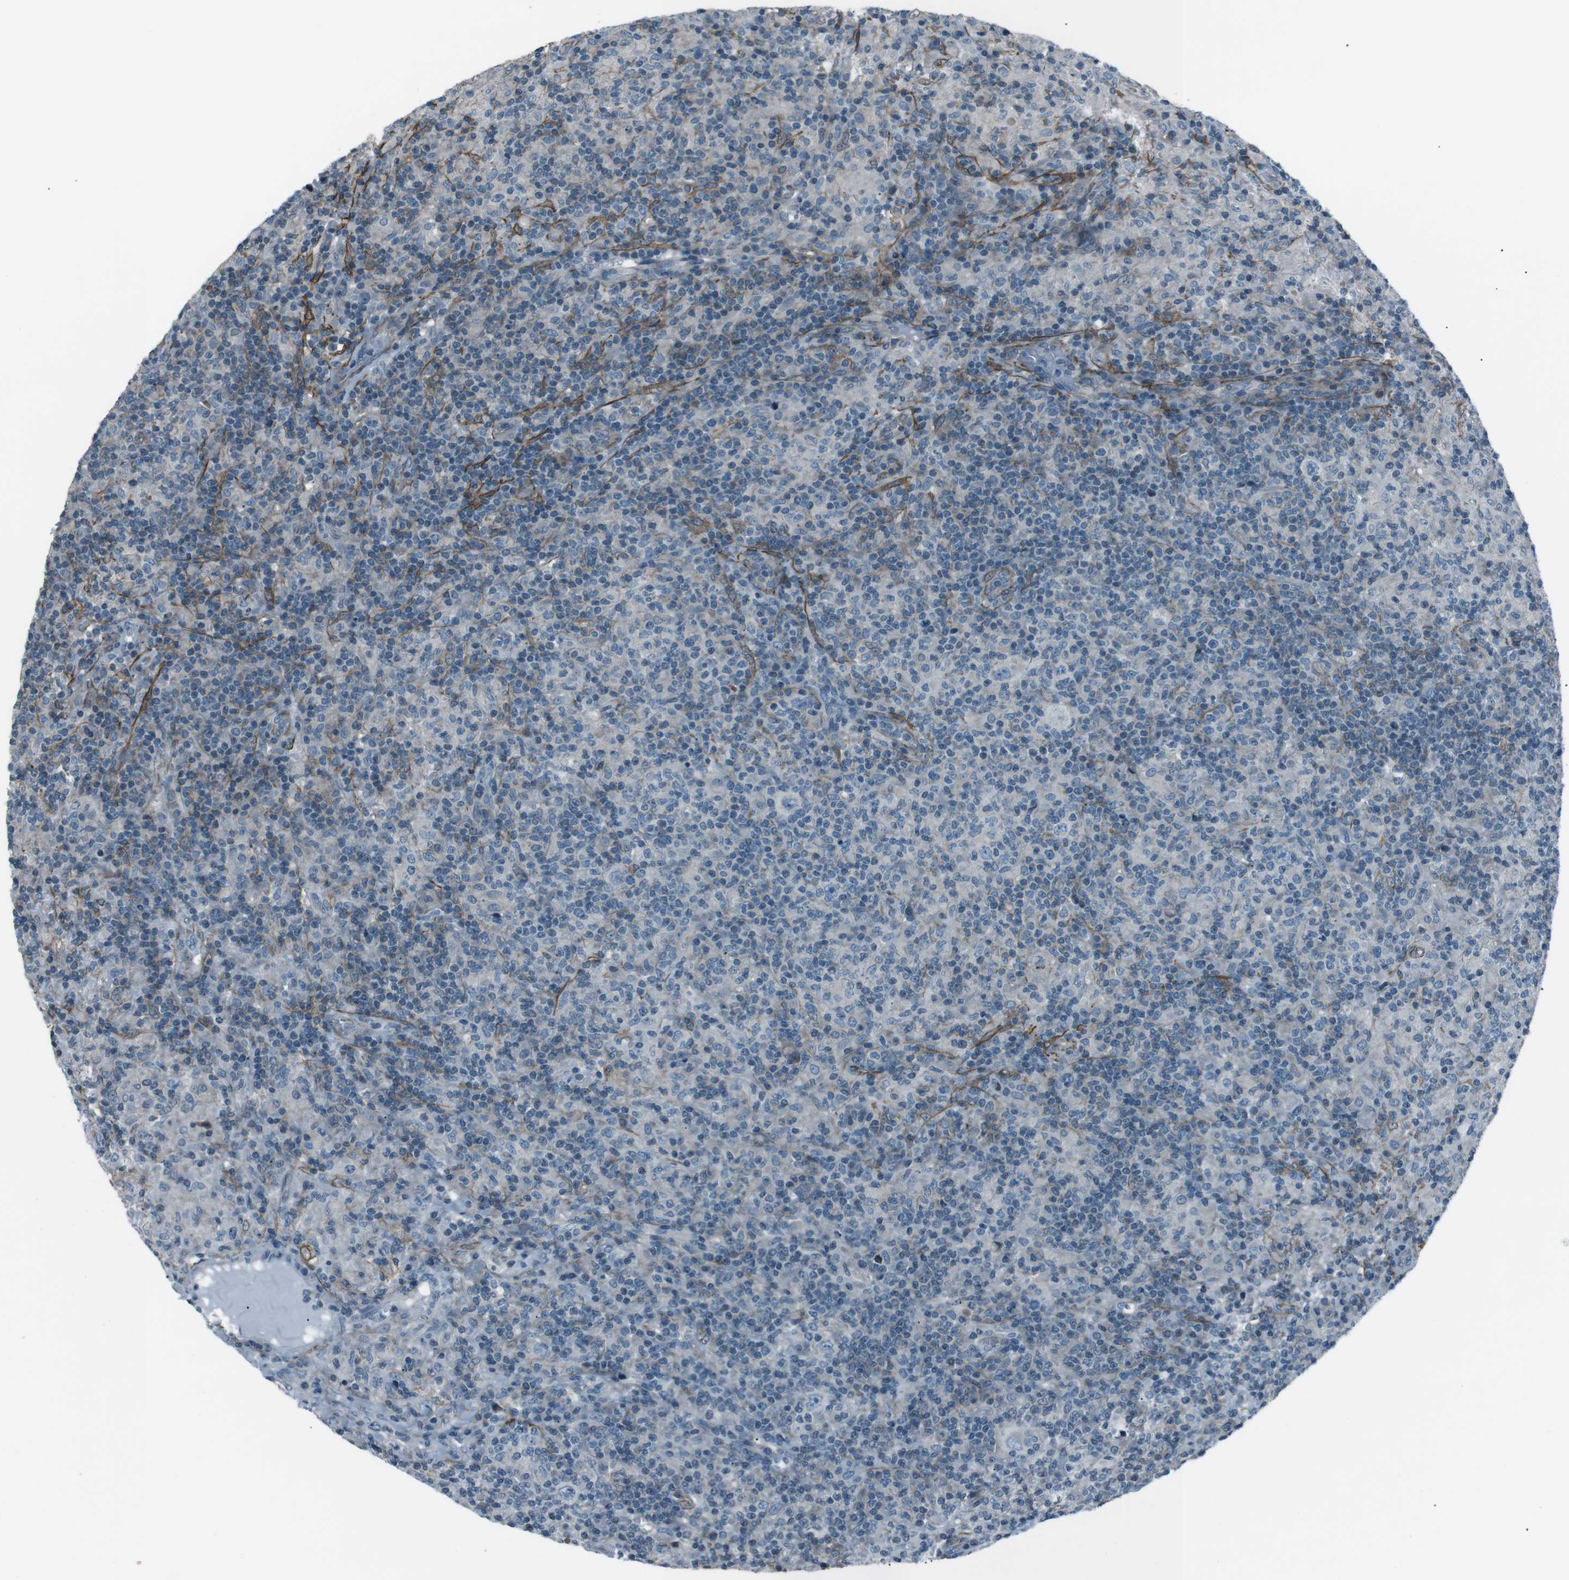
{"staining": {"intensity": "negative", "quantity": "none", "location": "none"}, "tissue": "lymphoma", "cell_type": "Tumor cells", "image_type": "cancer", "snomed": [{"axis": "morphology", "description": "Hodgkin's disease, NOS"}, {"axis": "topography", "description": "Lymph node"}], "caption": "This is a image of immunohistochemistry staining of Hodgkin's disease, which shows no positivity in tumor cells. Nuclei are stained in blue.", "gene": "PDLIM5", "patient": {"sex": "male", "age": 70}}